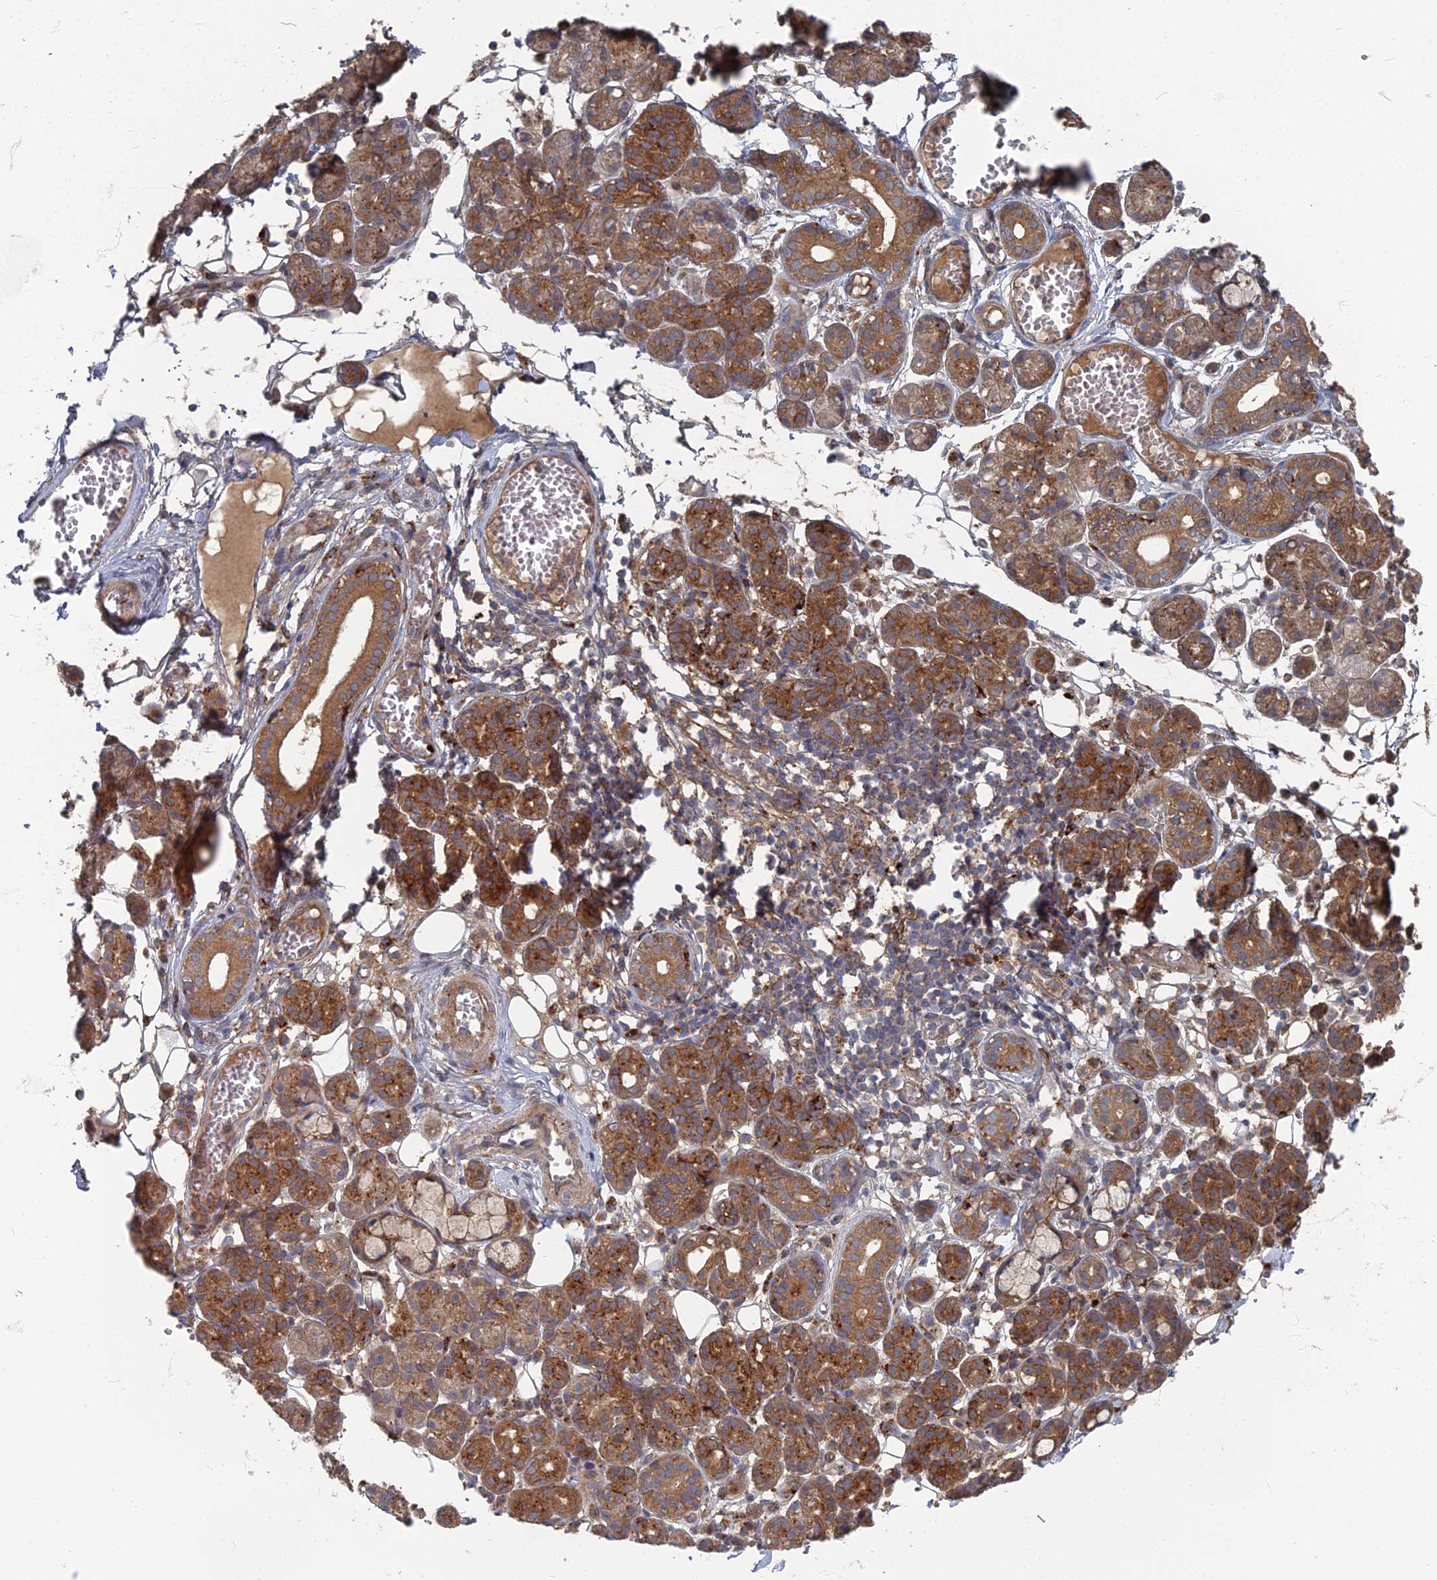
{"staining": {"intensity": "moderate", "quantity": "25%-75%", "location": "cytoplasmic/membranous"}, "tissue": "salivary gland", "cell_type": "Glandular cells", "image_type": "normal", "snomed": [{"axis": "morphology", "description": "Normal tissue, NOS"}, {"axis": "topography", "description": "Salivary gland"}], "caption": "Immunohistochemical staining of unremarkable human salivary gland displays moderate cytoplasmic/membranous protein staining in approximately 25%-75% of glandular cells. Ihc stains the protein in brown and the nuclei are stained blue.", "gene": "PPCDC", "patient": {"sex": "male", "age": 63}}